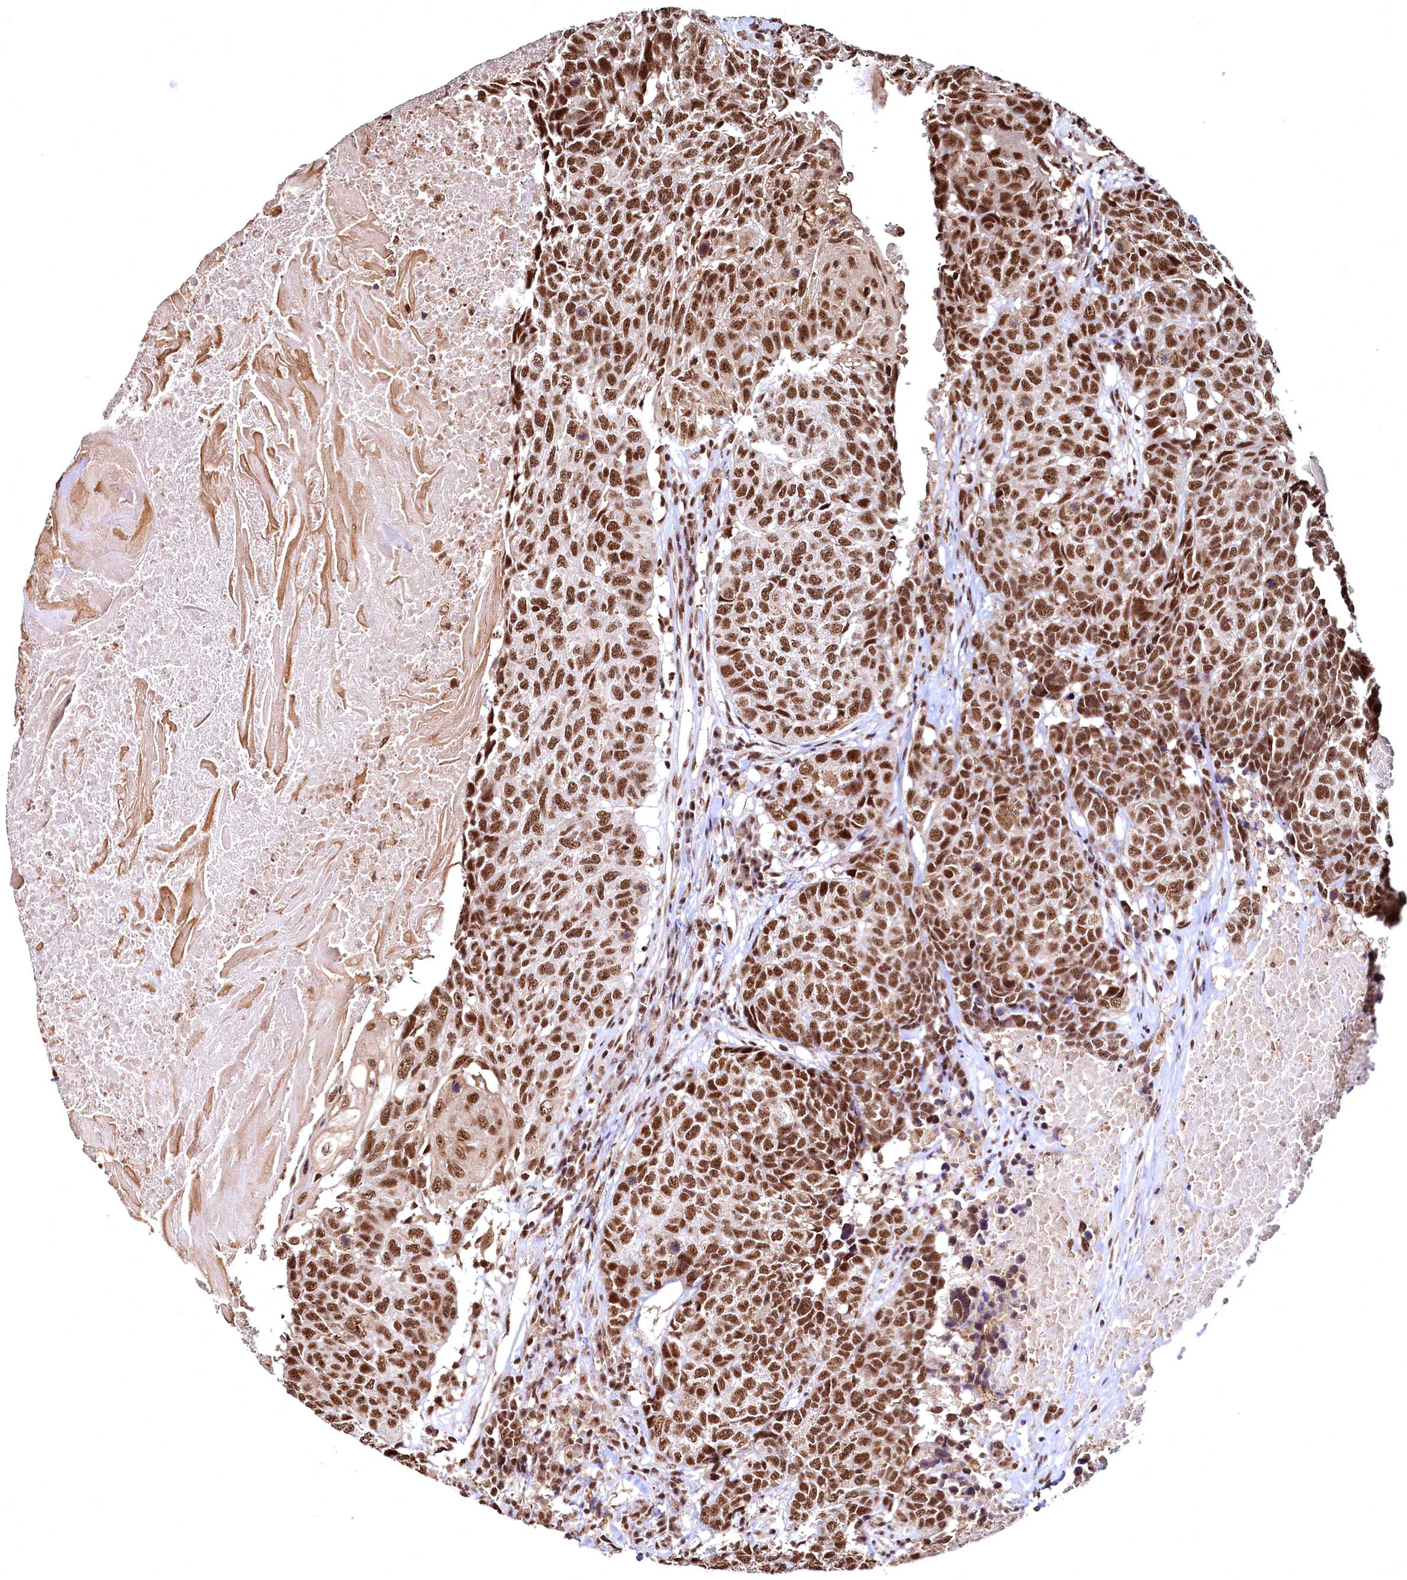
{"staining": {"intensity": "strong", "quantity": ">75%", "location": "nuclear"}, "tissue": "head and neck cancer", "cell_type": "Tumor cells", "image_type": "cancer", "snomed": [{"axis": "morphology", "description": "Squamous cell carcinoma, NOS"}, {"axis": "topography", "description": "Head-Neck"}], "caption": "IHC (DAB (3,3'-diaminobenzidine)) staining of head and neck squamous cell carcinoma shows strong nuclear protein staining in about >75% of tumor cells. The staining was performed using DAB (3,3'-diaminobenzidine) to visualize the protein expression in brown, while the nuclei were stained in blue with hematoxylin (Magnification: 20x).", "gene": "RSRC2", "patient": {"sex": "male", "age": 66}}